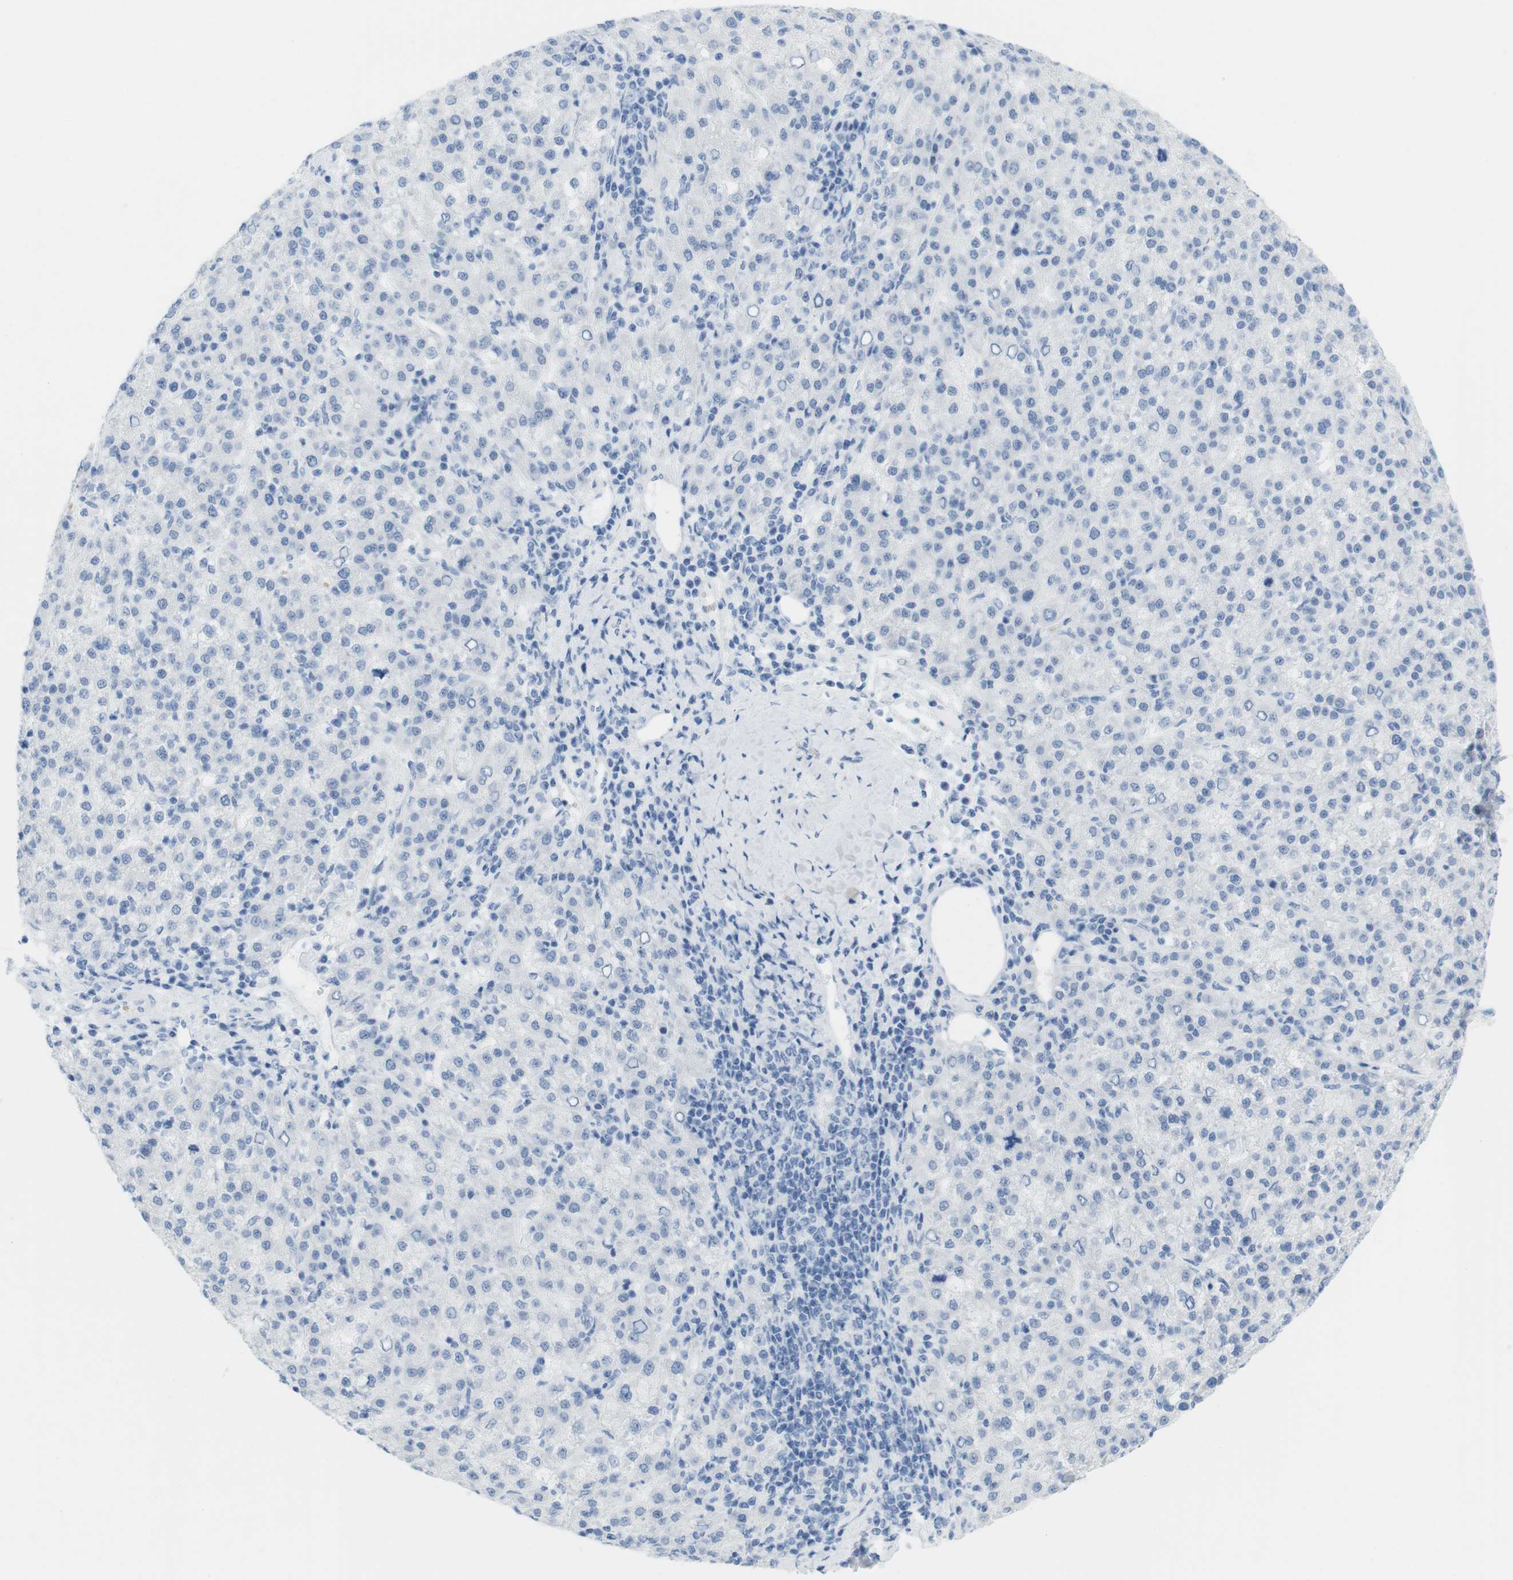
{"staining": {"intensity": "negative", "quantity": "none", "location": "none"}, "tissue": "liver cancer", "cell_type": "Tumor cells", "image_type": "cancer", "snomed": [{"axis": "morphology", "description": "Carcinoma, Hepatocellular, NOS"}, {"axis": "topography", "description": "Liver"}], "caption": "A histopathology image of liver cancer stained for a protein shows no brown staining in tumor cells.", "gene": "TNNT2", "patient": {"sex": "female", "age": 58}}